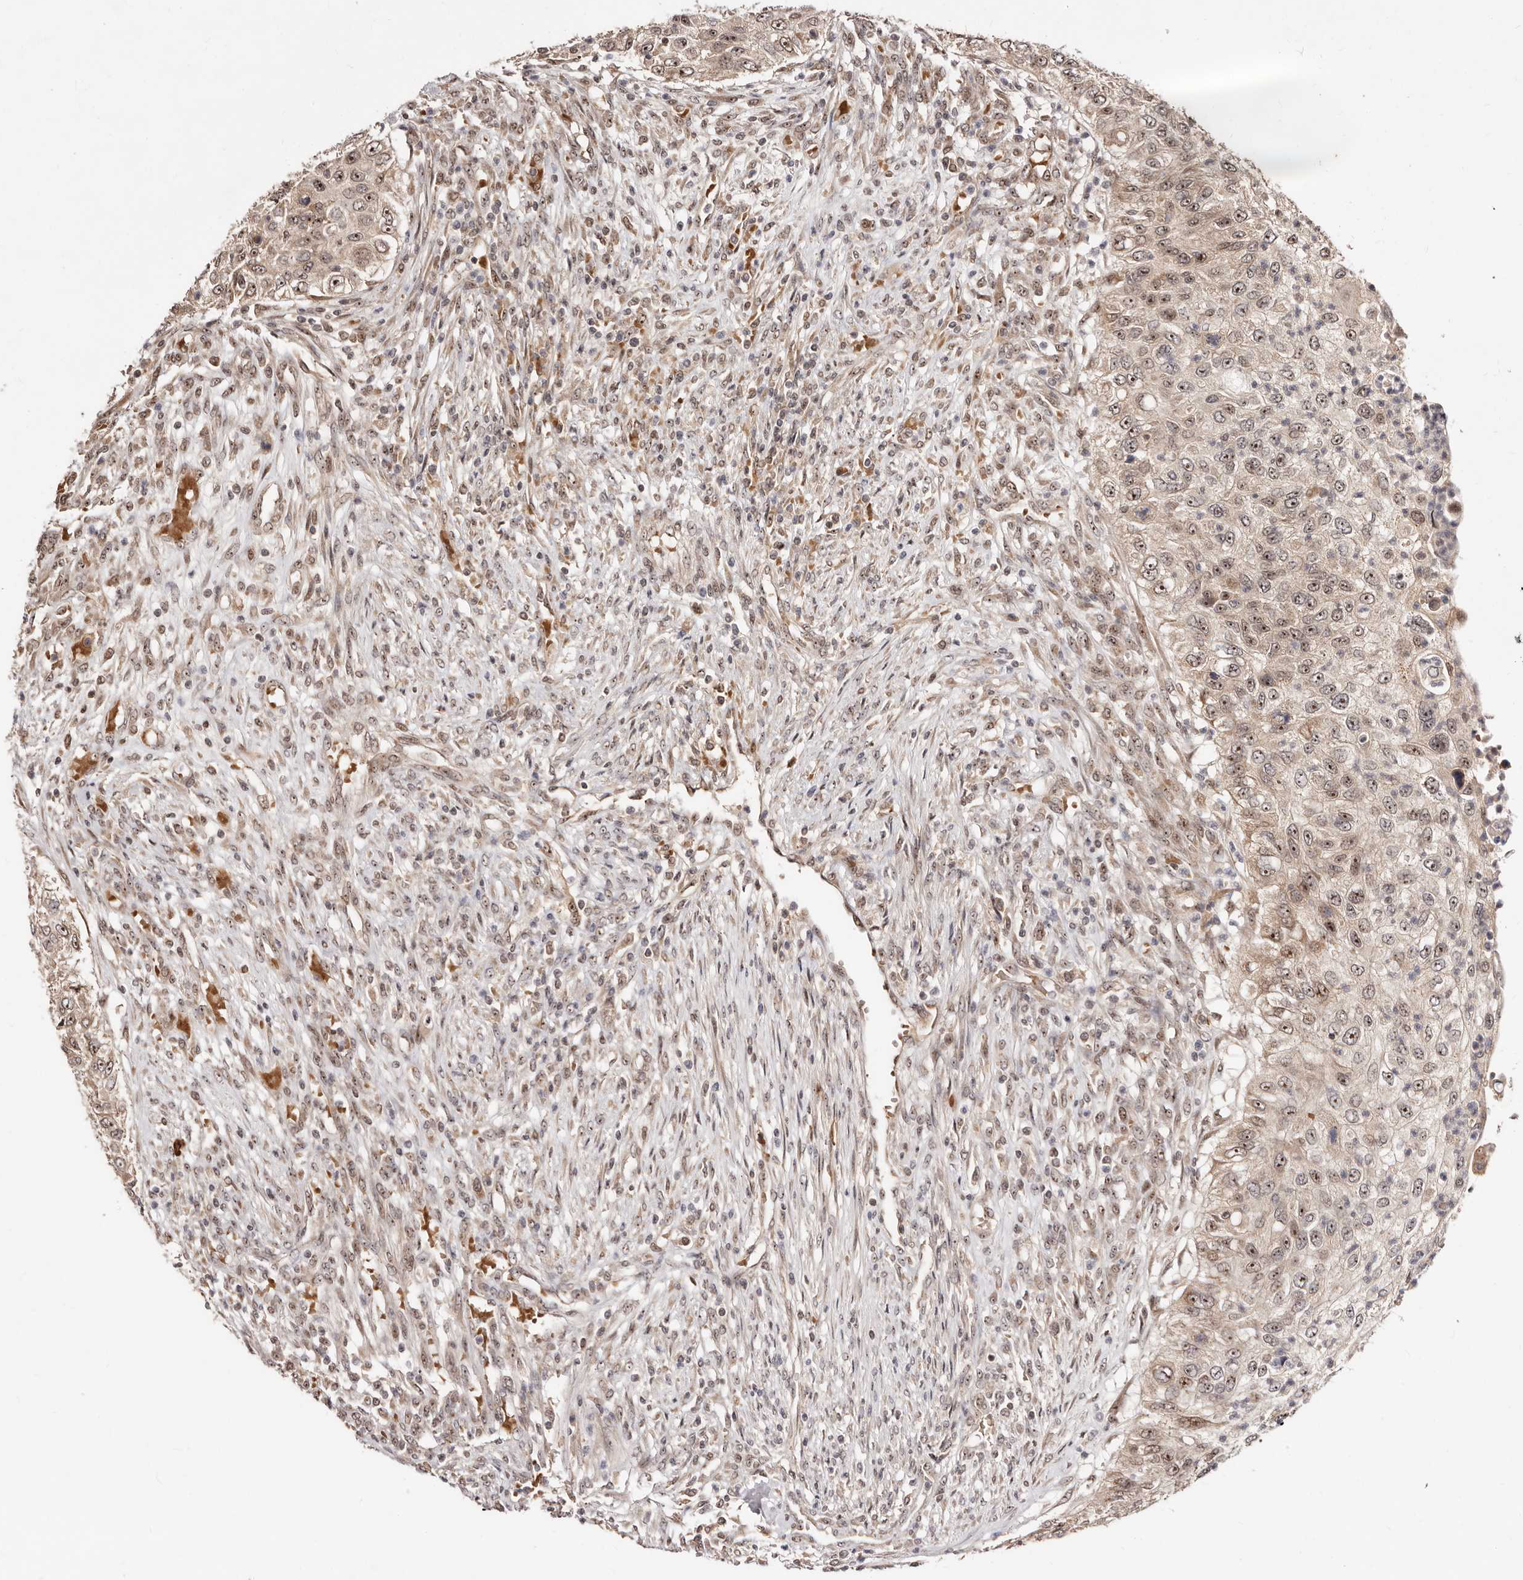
{"staining": {"intensity": "strong", "quantity": ">75%", "location": "nuclear"}, "tissue": "urothelial cancer", "cell_type": "Tumor cells", "image_type": "cancer", "snomed": [{"axis": "morphology", "description": "Urothelial carcinoma, High grade"}, {"axis": "topography", "description": "Urinary bladder"}], "caption": "Approximately >75% of tumor cells in human urothelial cancer reveal strong nuclear protein staining as visualized by brown immunohistochemical staining.", "gene": "APOL6", "patient": {"sex": "female", "age": 60}}